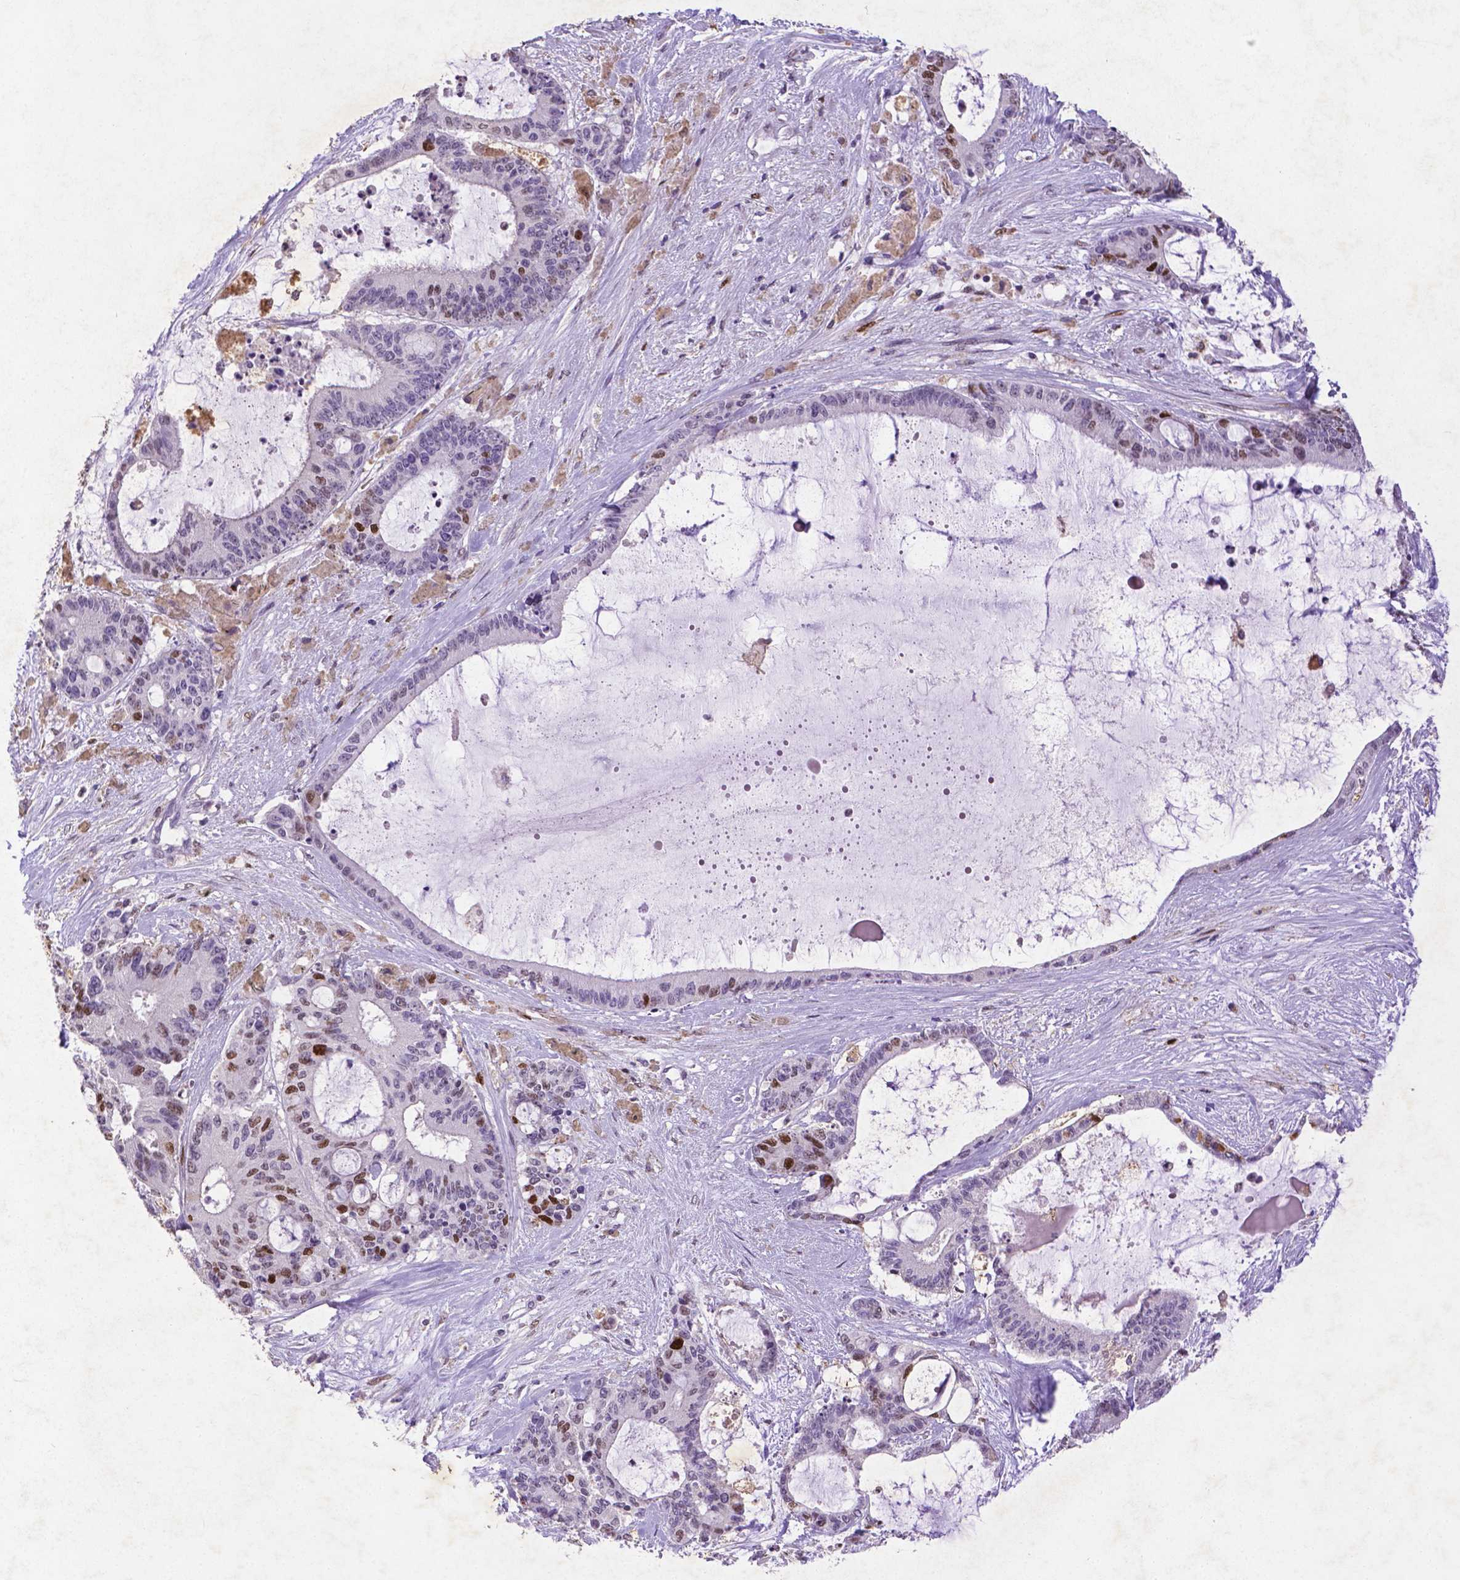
{"staining": {"intensity": "strong", "quantity": "<25%", "location": "nuclear"}, "tissue": "liver cancer", "cell_type": "Tumor cells", "image_type": "cancer", "snomed": [{"axis": "morphology", "description": "Normal tissue, NOS"}, {"axis": "morphology", "description": "Cholangiocarcinoma"}, {"axis": "topography", "description": "Liver"}, {"axis": "topography", "description": "Peripheral nerve tissue"}], "caption": "Liver cancer (cholangiocarcinoma) was stained to show a protein in brown. There is medium levels of strong nuclear expression in approximately <25% of tumor cells.", "gene": "CDKN1A", "patient": {"sex": "female", "age": 73}}